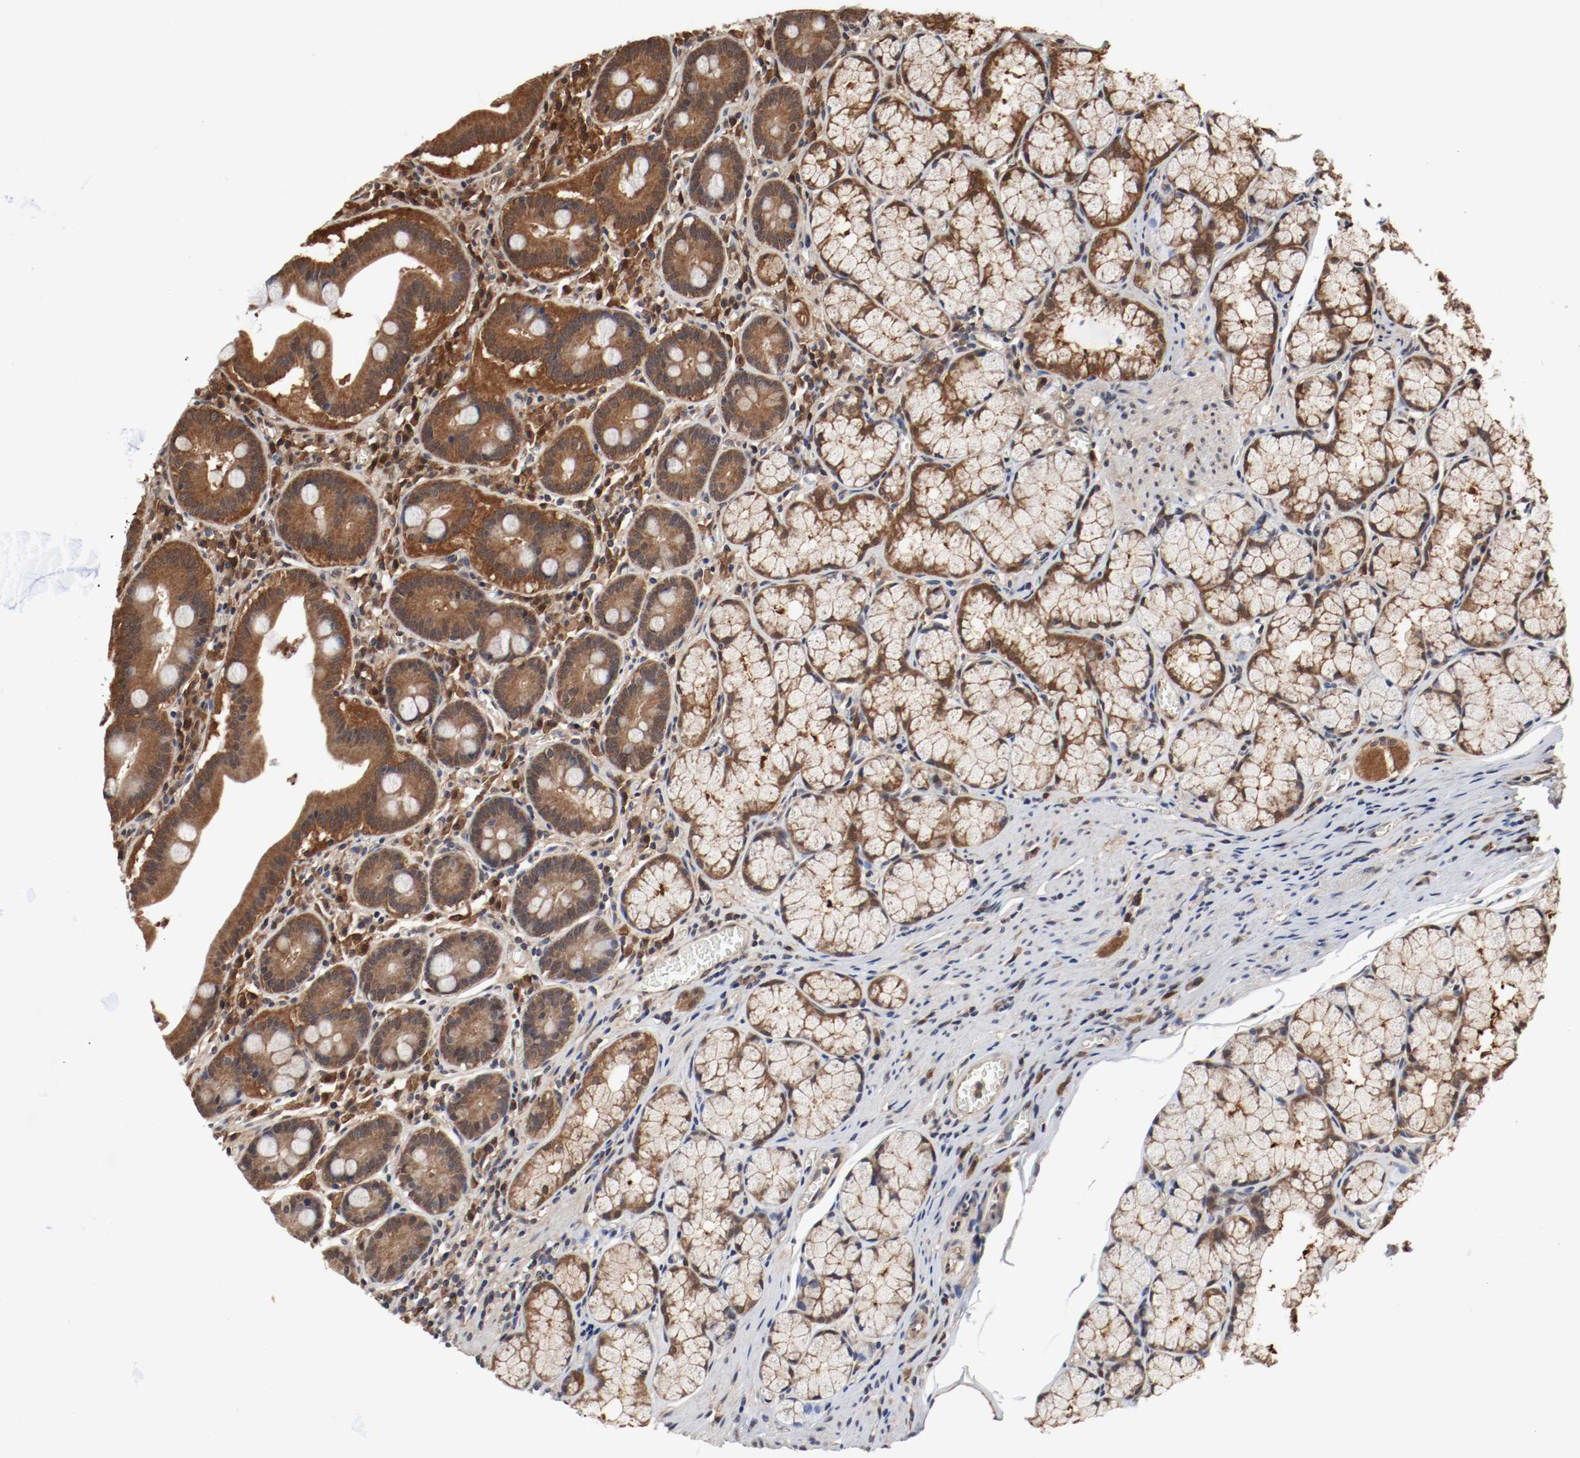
{"staining": {"intensity": "moderate", "quantity": ">75%", "location": "cytoplasmic/membranous,nuclear"}, "tissue": "stomach", "cell_type": "Glandular cells", "image_type": "normal", "snomed": [{"axis": "morphology", "description": "Normal tissue, NOS"}, {"axis": "topography", "description": "Stomach, lower"}], "caption": "This photomicrograph shows immunohistochemistry staining of unremarkable stomach, with medium moderate cytoplasmic/membranous,nuclear expression in approximately >75% of glandular cells.", "gene": "AFG3L2", "patient": {"sex": "male", "age": 56}}